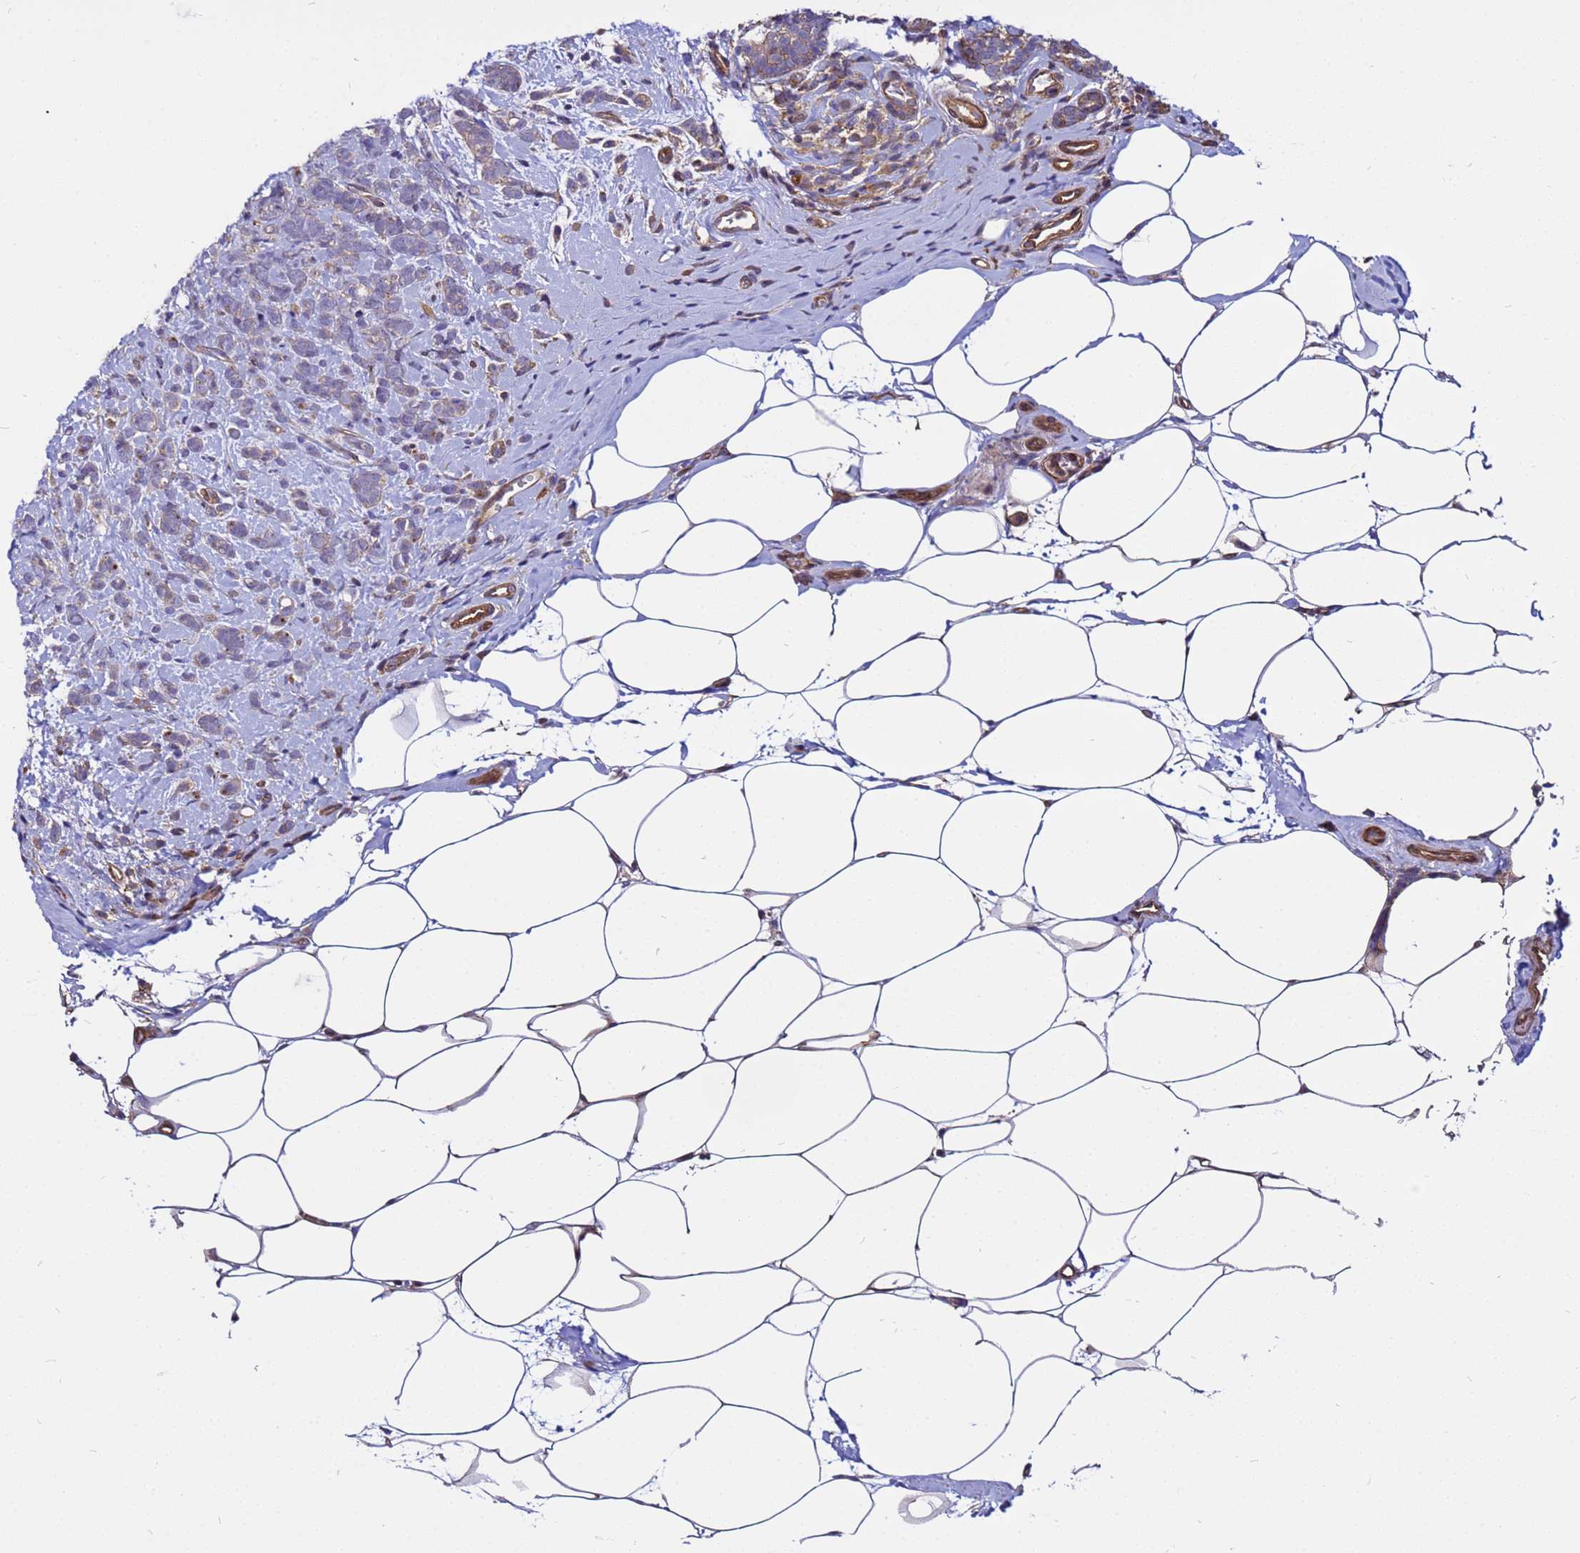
{"staining": {"intensity": "negative", "quantity": "none", "location": "none"}, "tissue": "breast cancer", "cell_type": "Tumor cells", "image_type": "cancer", "snomed": [{"axis": "morphology", "description": "Lobular carcinoma"}, {"axis": "topography", "description": "Breast"}], "caption": "A micrograph of breast lobular carcinoma stained for a protein reveals no brown staining in tumor cells. (Brightfield microscopy of DAB immunohistochemistry (IHC) at high magnification).", "gene": "STK38", "patient": {"sex": "female", "age": 58}}